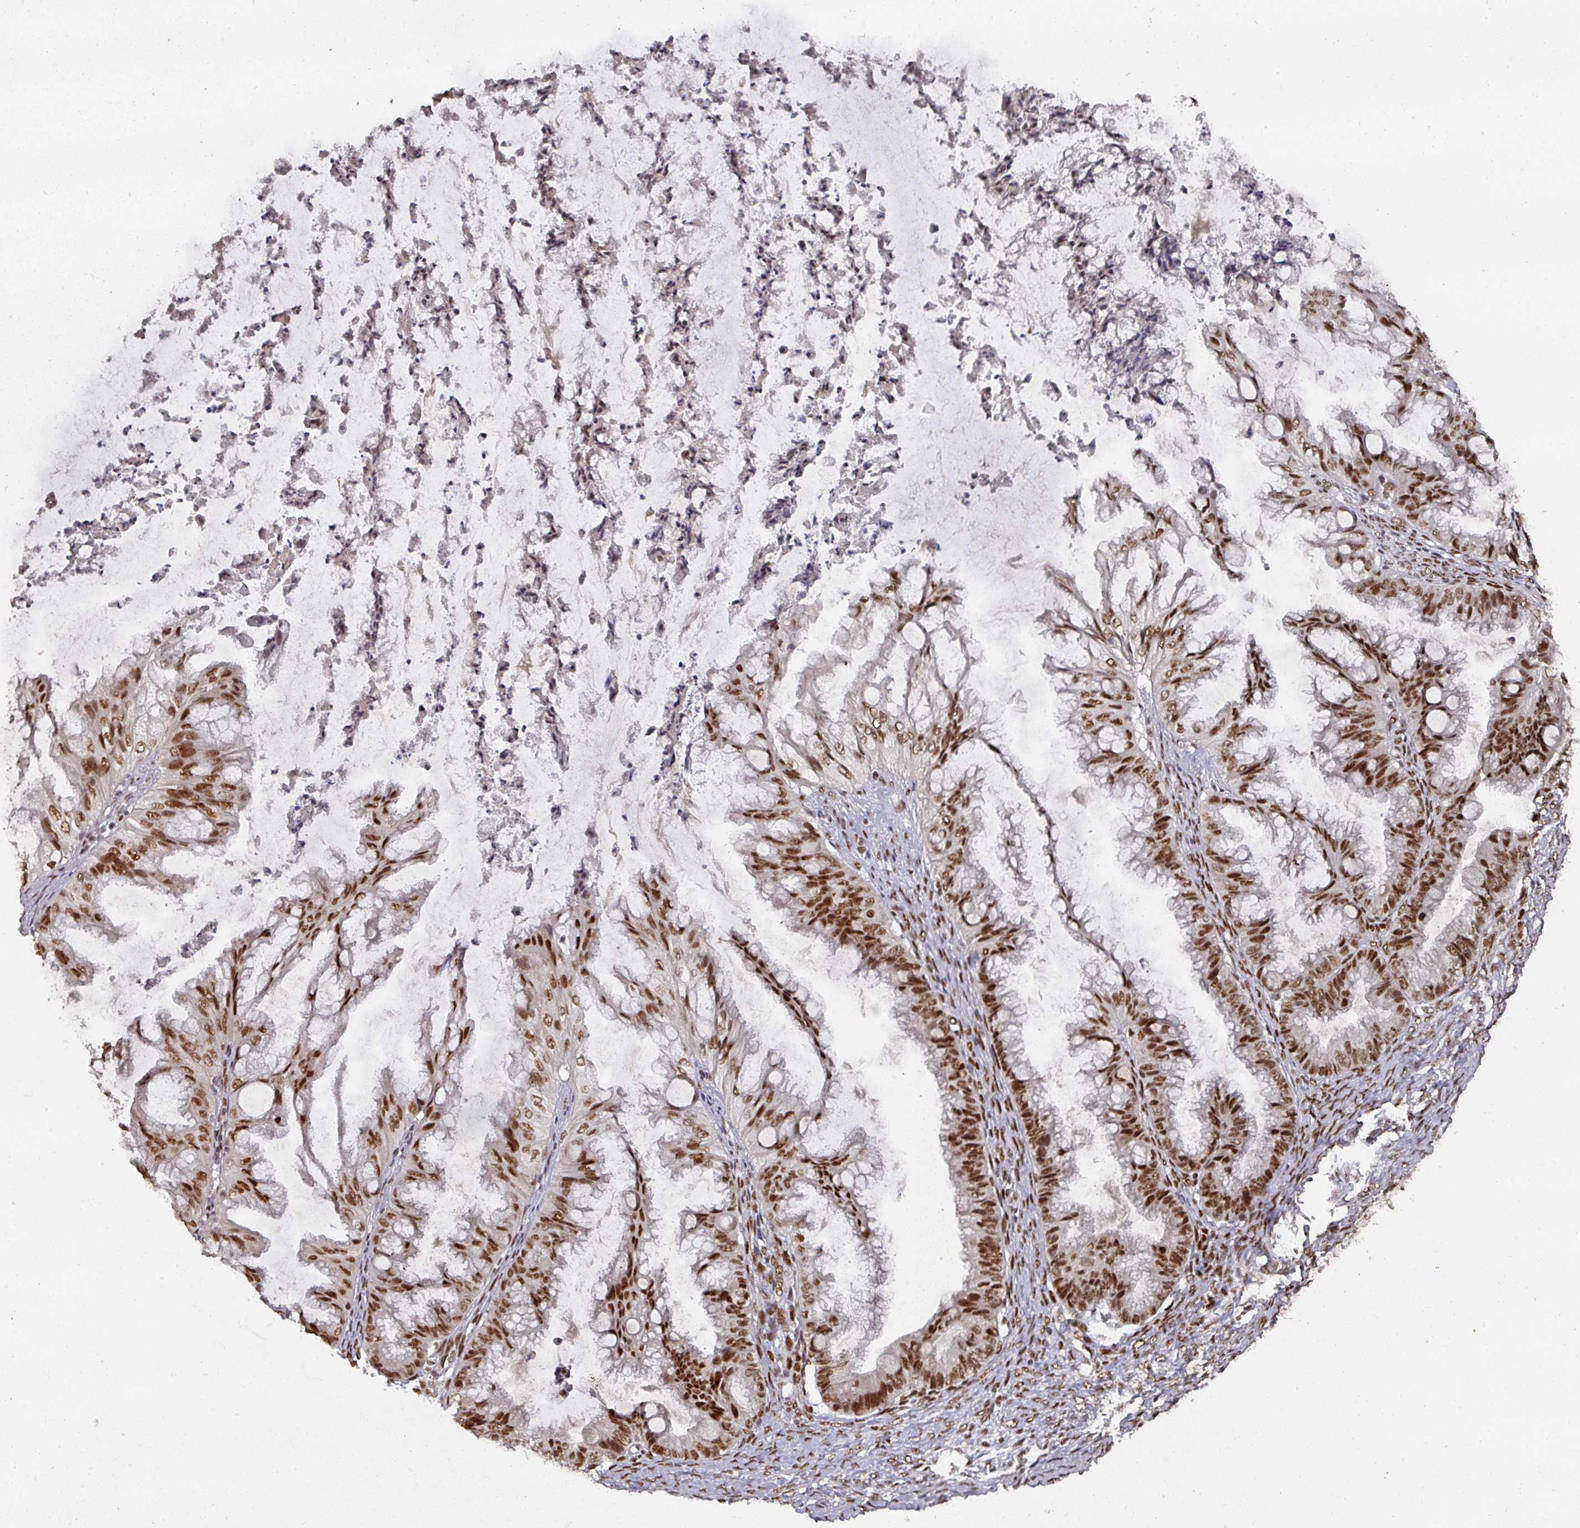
{"staining": {"intensity": "strong", "quantity": ">75%", "location": "nuclear"}, "tissue": "ovarian cancer", "cell_type": "Tumor cells", "image_type": "cancer", "snomed": [{"axis": "morphology", "description": "Cystadenocarcinoma, mucinous, NOS"}, {"axis": "topography", "description": "Ovary"}], "caption": "Immunohistochemistry histopathology image of ovarian mucinous cystadenocarcinoma stained for a protein (brown), which reveals high levels of strong nuclear expression in approximately >75% of tumor cells.", "gene": "MEPCE", "patient": {"sex": "female", "age": 35}}